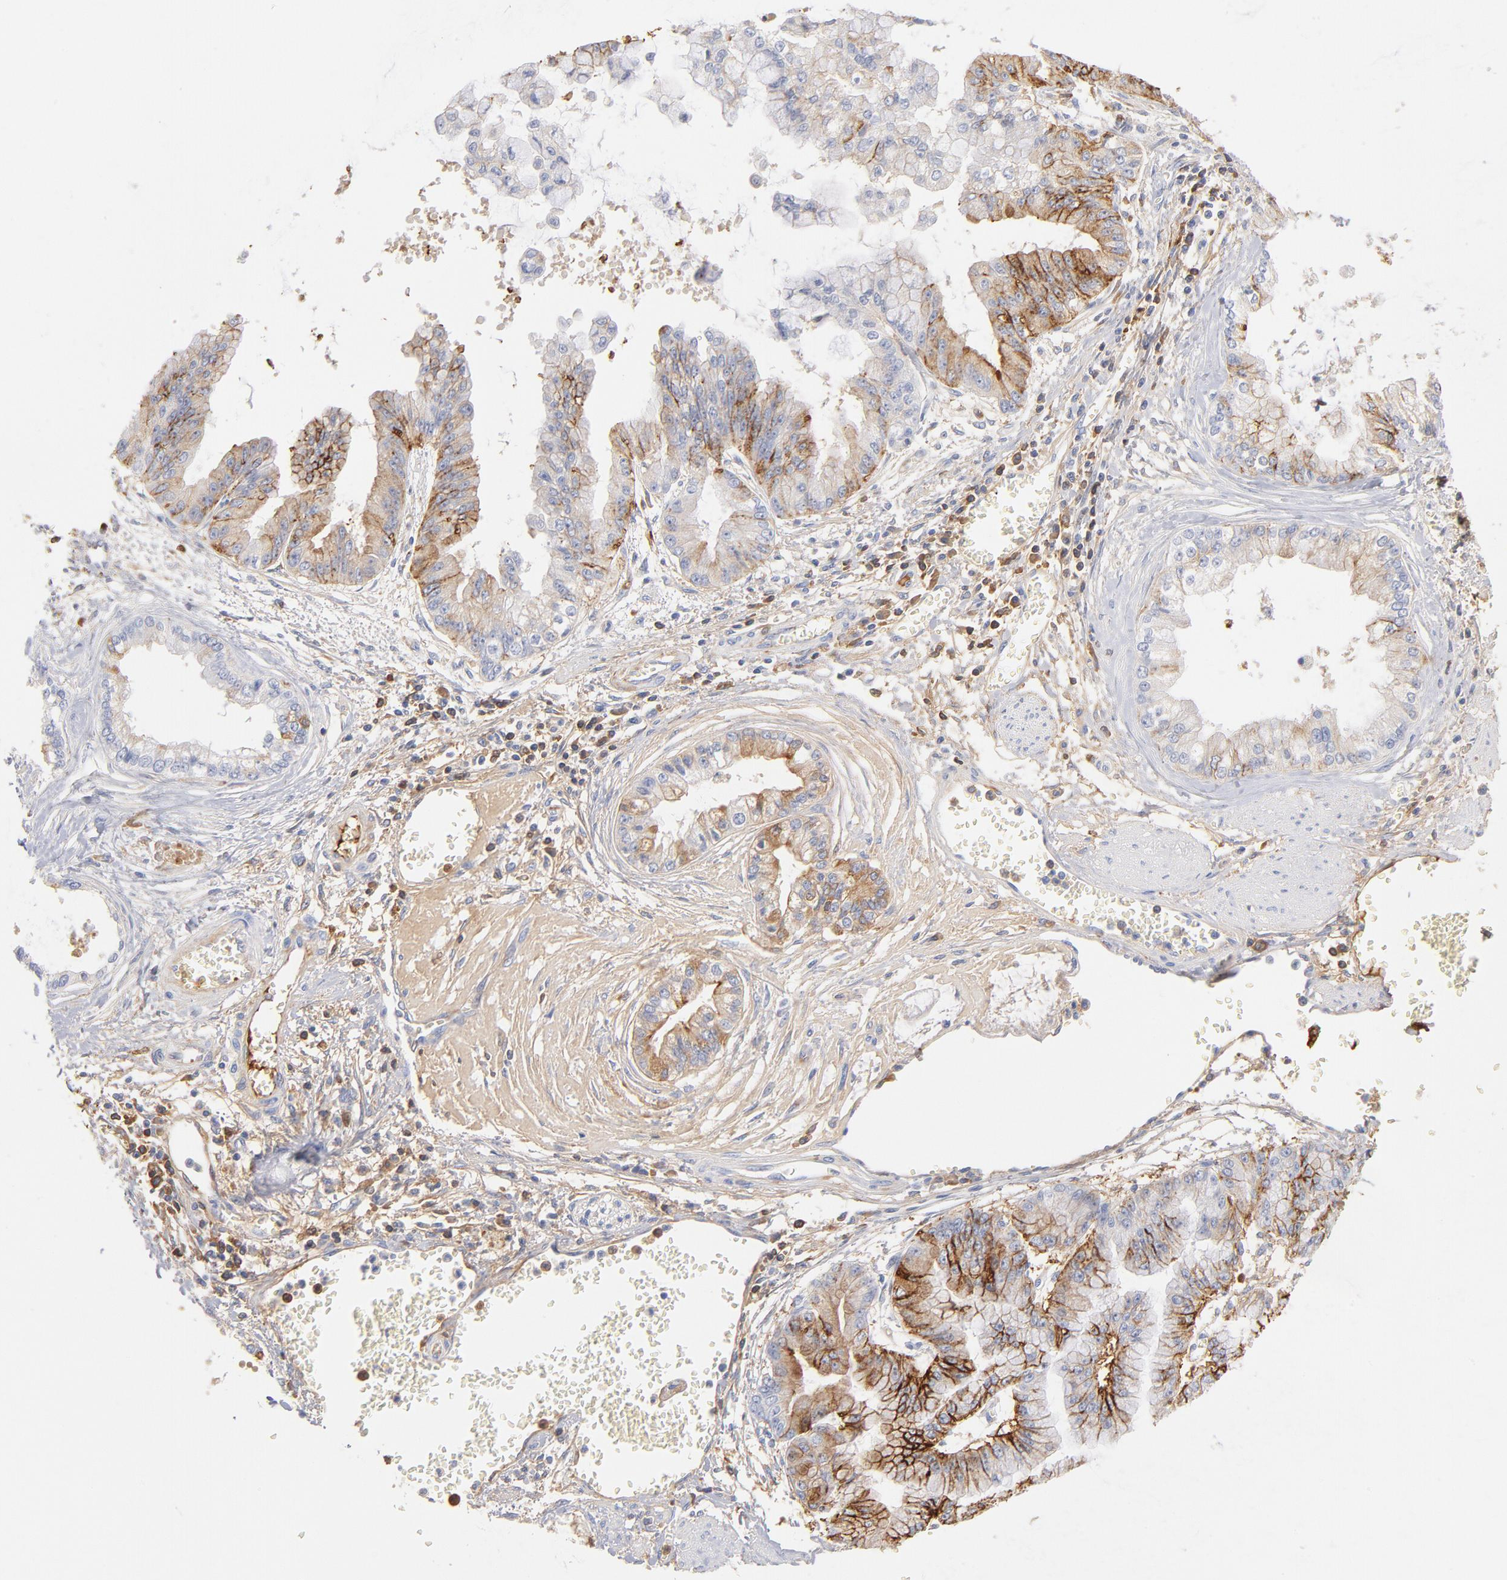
{"staining": {"intensity": "moderate", "quantity": "<25%", "location": "cytoplasmic/membranous"}, "tissue": "liver cancer", "cell_type": "Tumor cells", "image_type": "cancer", "snomed": [{"axis": "morphology", "description": "Cholangiocarcinoma"}, {"axis": "topography", "description": "Liver"}], "caption": "A photomicrograph of liver cancer (cholangiocarcinoma) stained for a protein shows moderate cytoplasmic/membranous brown staining in tumor cells.", "gene": "C3", "patient": {"sex": "female", "age": 79}}